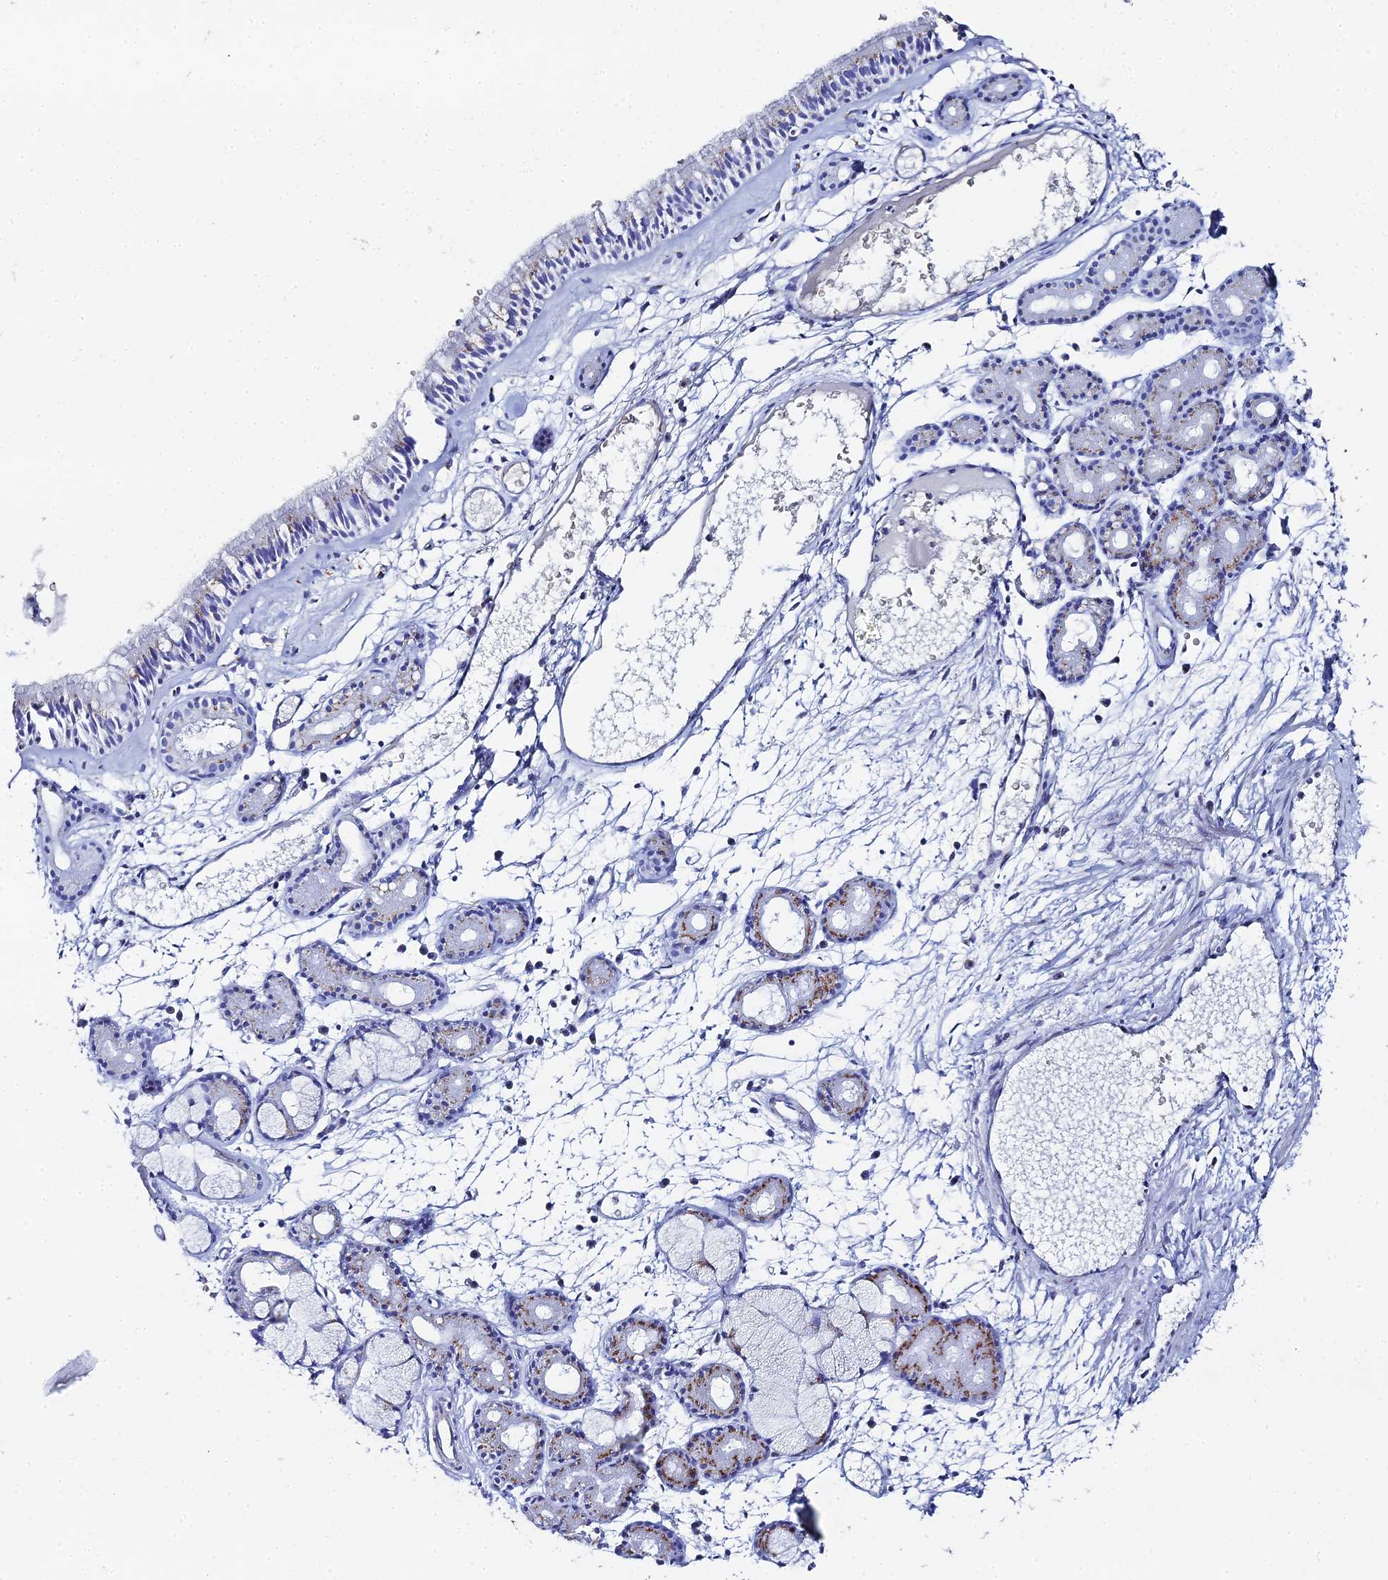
{"staining": {"intensity": "moderate", "quantity": "25%-75%", "location": "cytoplasmic/membranous"}, "tissue": "nasopharynx", "cell_type": "Respiratory epithelial cells", "image_type": "normal", "snomed": [{"axis": "morphology", "description": "Normal tissue, NOS"}, {"axis": "topography", "description": "Nasopharynx"}], "caption": "Protein expression analysis of normal human nasopharynx reveals moderate cytoplasmic/membranous positivity in about 25%-75% of respiratory epithelial cells. Using DAB (3,3'-diaminobenzidine) (brown) and hematoxylin (blue) stains, captured at high magnification using brightfield microscopy.", "gene": "ENSG00000268674", "patient": {"sex": "male", "age": 81}}